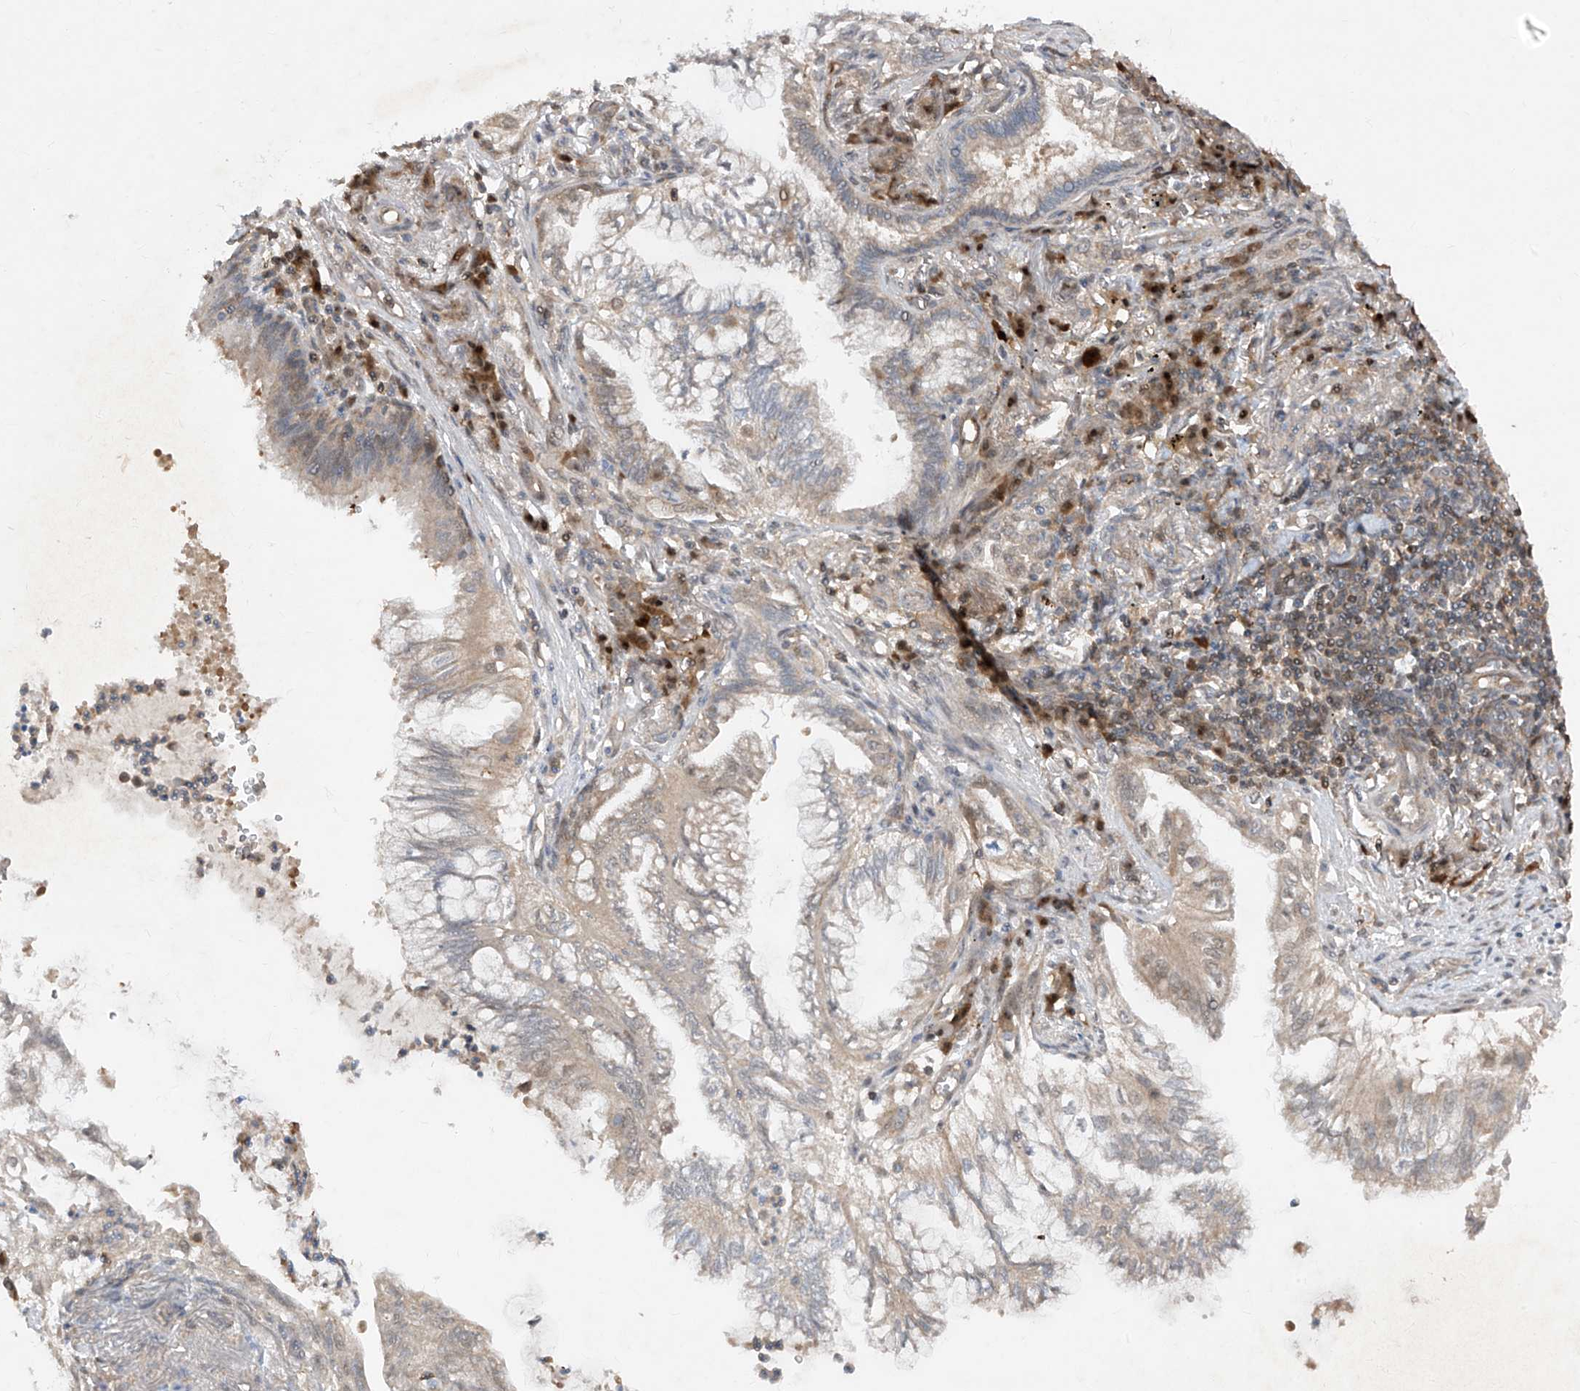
{"staining": {"intensity": "weak", "quantity": "<25%", "location": "cytoplasmic/membranous"}, "tissue": "lung cancer", "cell_type": "Tumor cells", "image_type": "cancer", "snomed": [{"axis": "morphology", "description": "Adenocarcinoma, NOS"}, {"axis": "topography", "description": "Lung"}], "caption": "An IHC image of lung adenocarcinoma is shown. There is no staining in tumor cells of lung adenocarcinoma. (DAB (3,3'-diaminobenzidine) IHC, high magnification).", "gene": "ZNF358", "patient": {"sex": "female", "age": 70}}